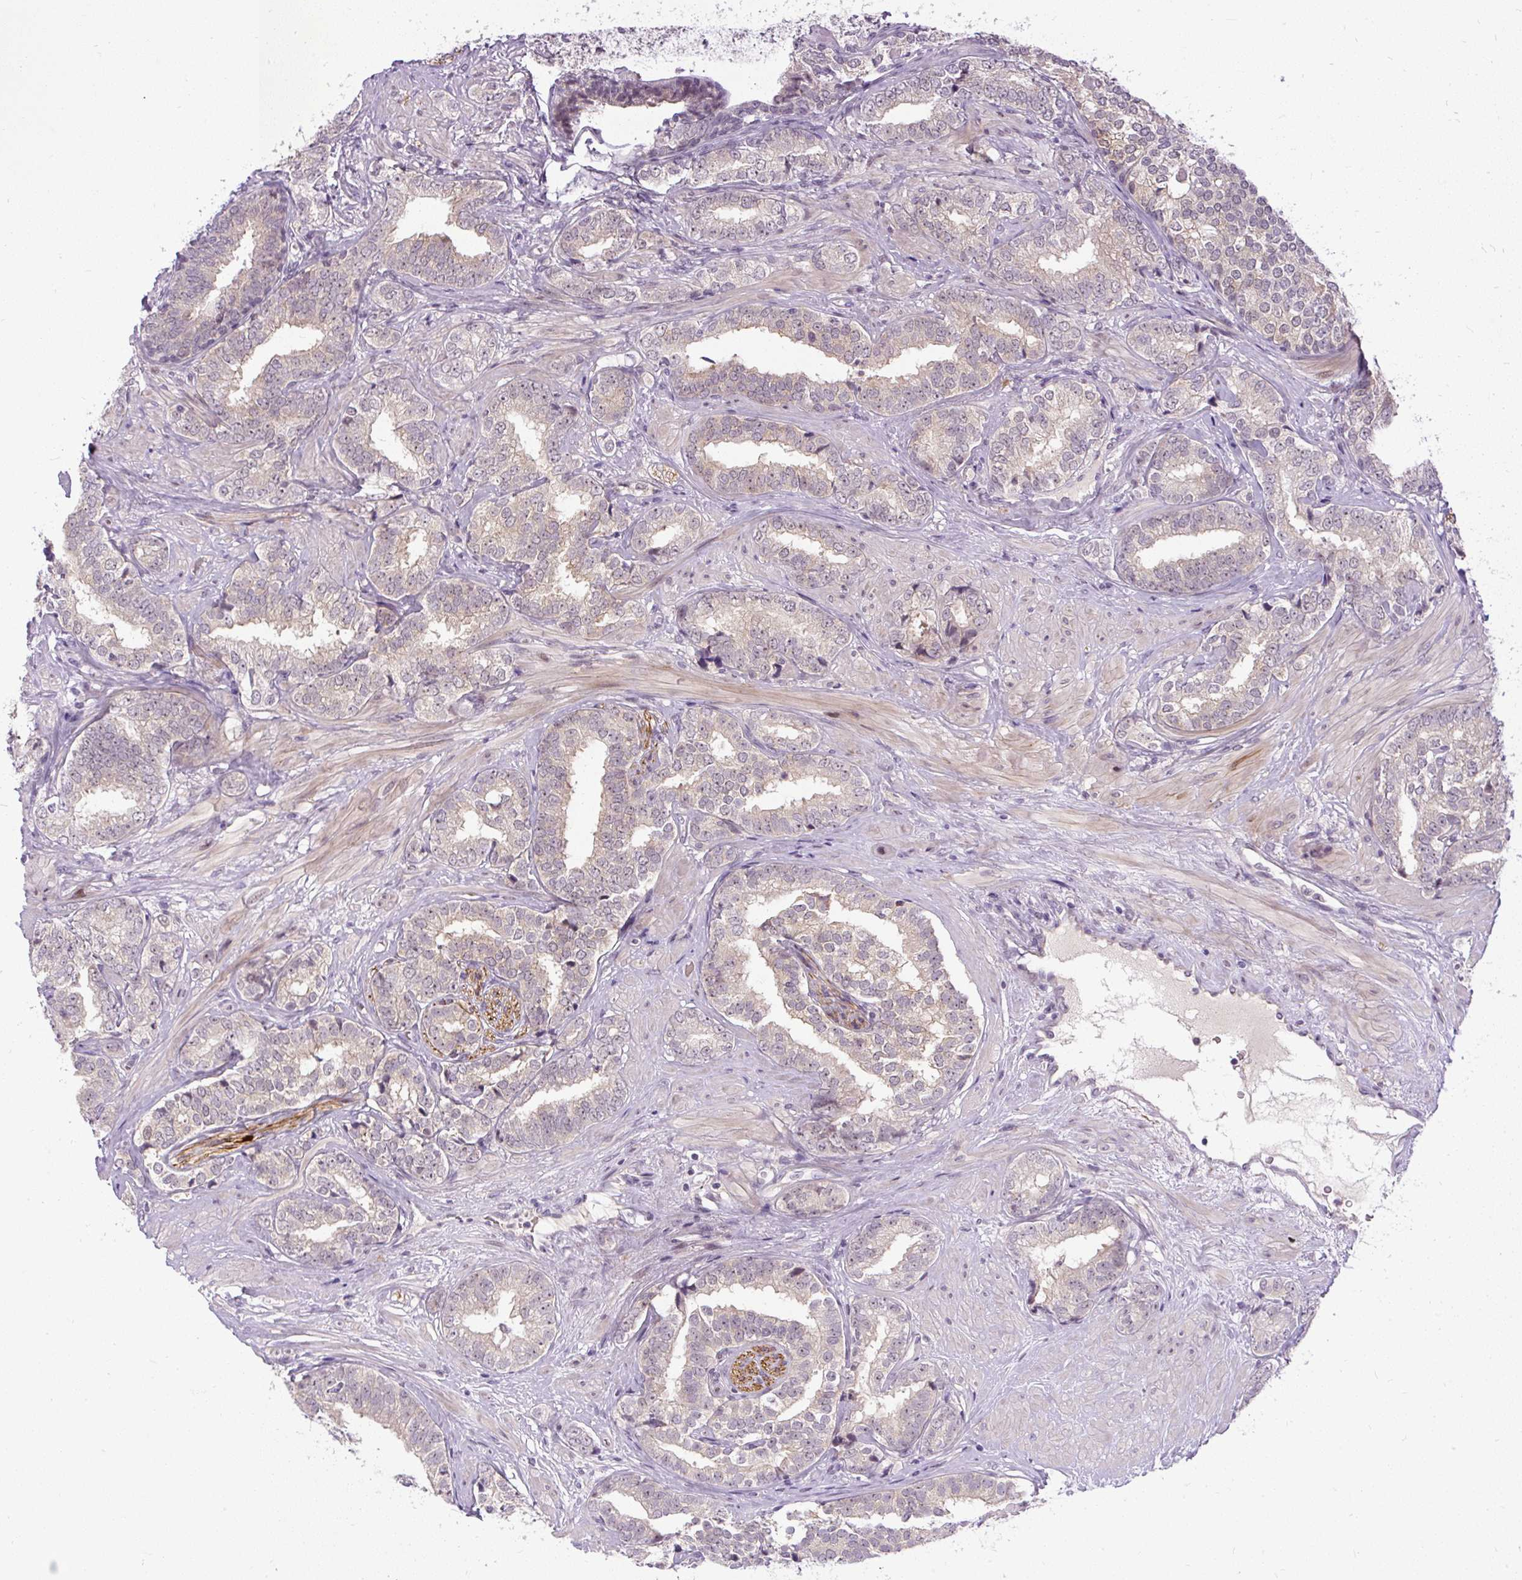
{"staining": {"intensity": "negative", "quantity": "none", "location": "none"}, "tissue": "prostate cancer", "cell_type": "Tumor cells", "image_type": "cancer", "snomed": [{"axis": "morphology", "description": "Adenocarcinoma, High grade"}, {"axis": "topography", "description": "Prostate"}], "caption": "Immunohistochemistry (IHC) of prostate adenocarcinoma (high-grade) exhibits no positivity in tumor cells.", "gene": "FAM117B", "patient": {"sex": "male", "age": 72}}